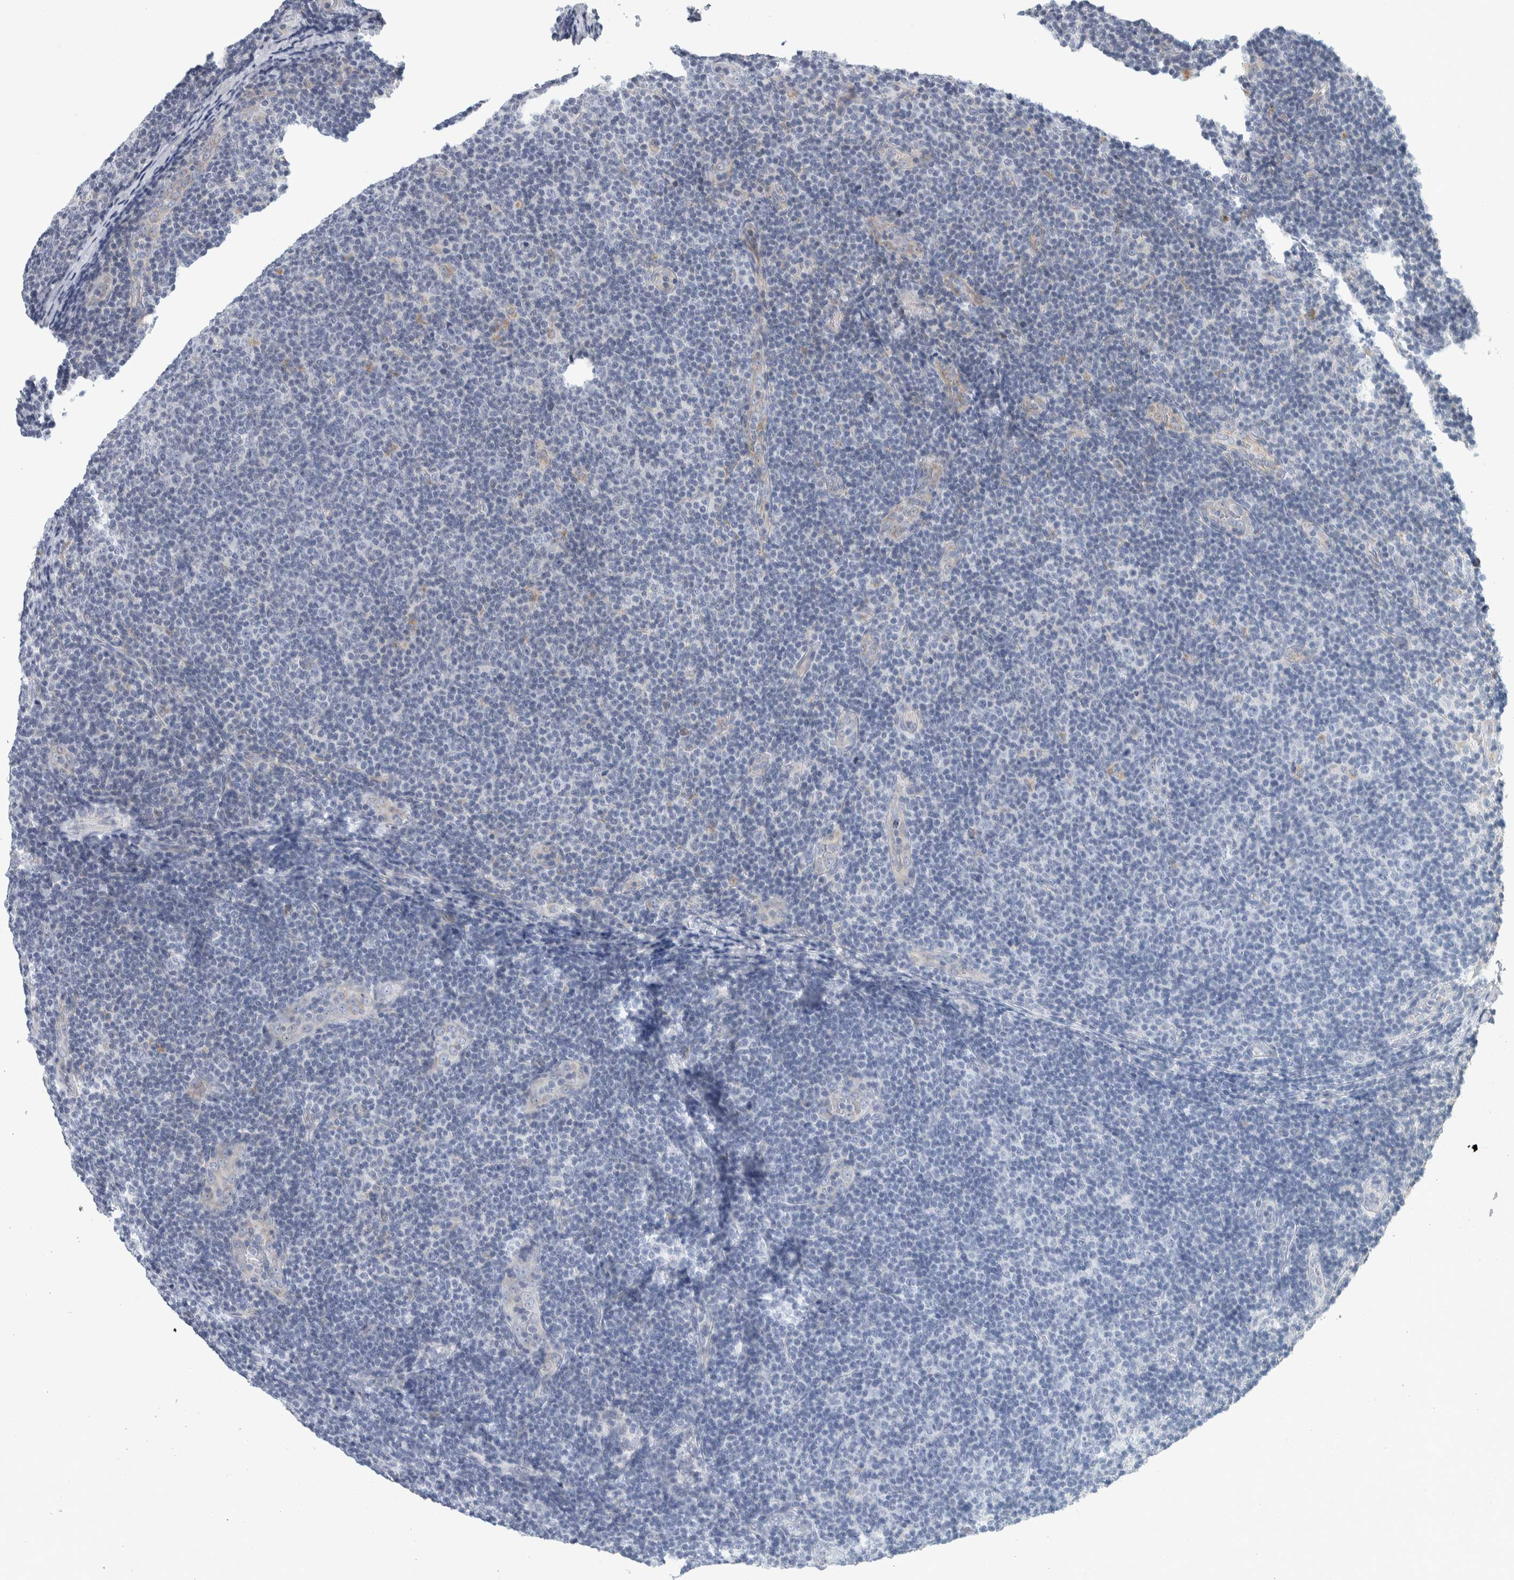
{"staining": {"intensity": "negative", "quantity": "none", "location": "none"}, "tissue": "lymphoma", "cell_type": "Tumor cells", "image_type": "cancer", "snomed": [{"axis": "morphology", "description": "Malignant lymphoma, non-Hodgkin's type, Low grade"}, {"axis": "topography", "description": "Lymph node"}], "caption": "Protein analysis of lymphoma displays no significant staining in tumor cells. (Stains: DAB immunohistochemistry (IHC) with hematoxylin counter stain, Microscopy: brightfield microscopy at high magnification).", "gene": "AFP", "patient": {"sex": "male", "age": 83}}